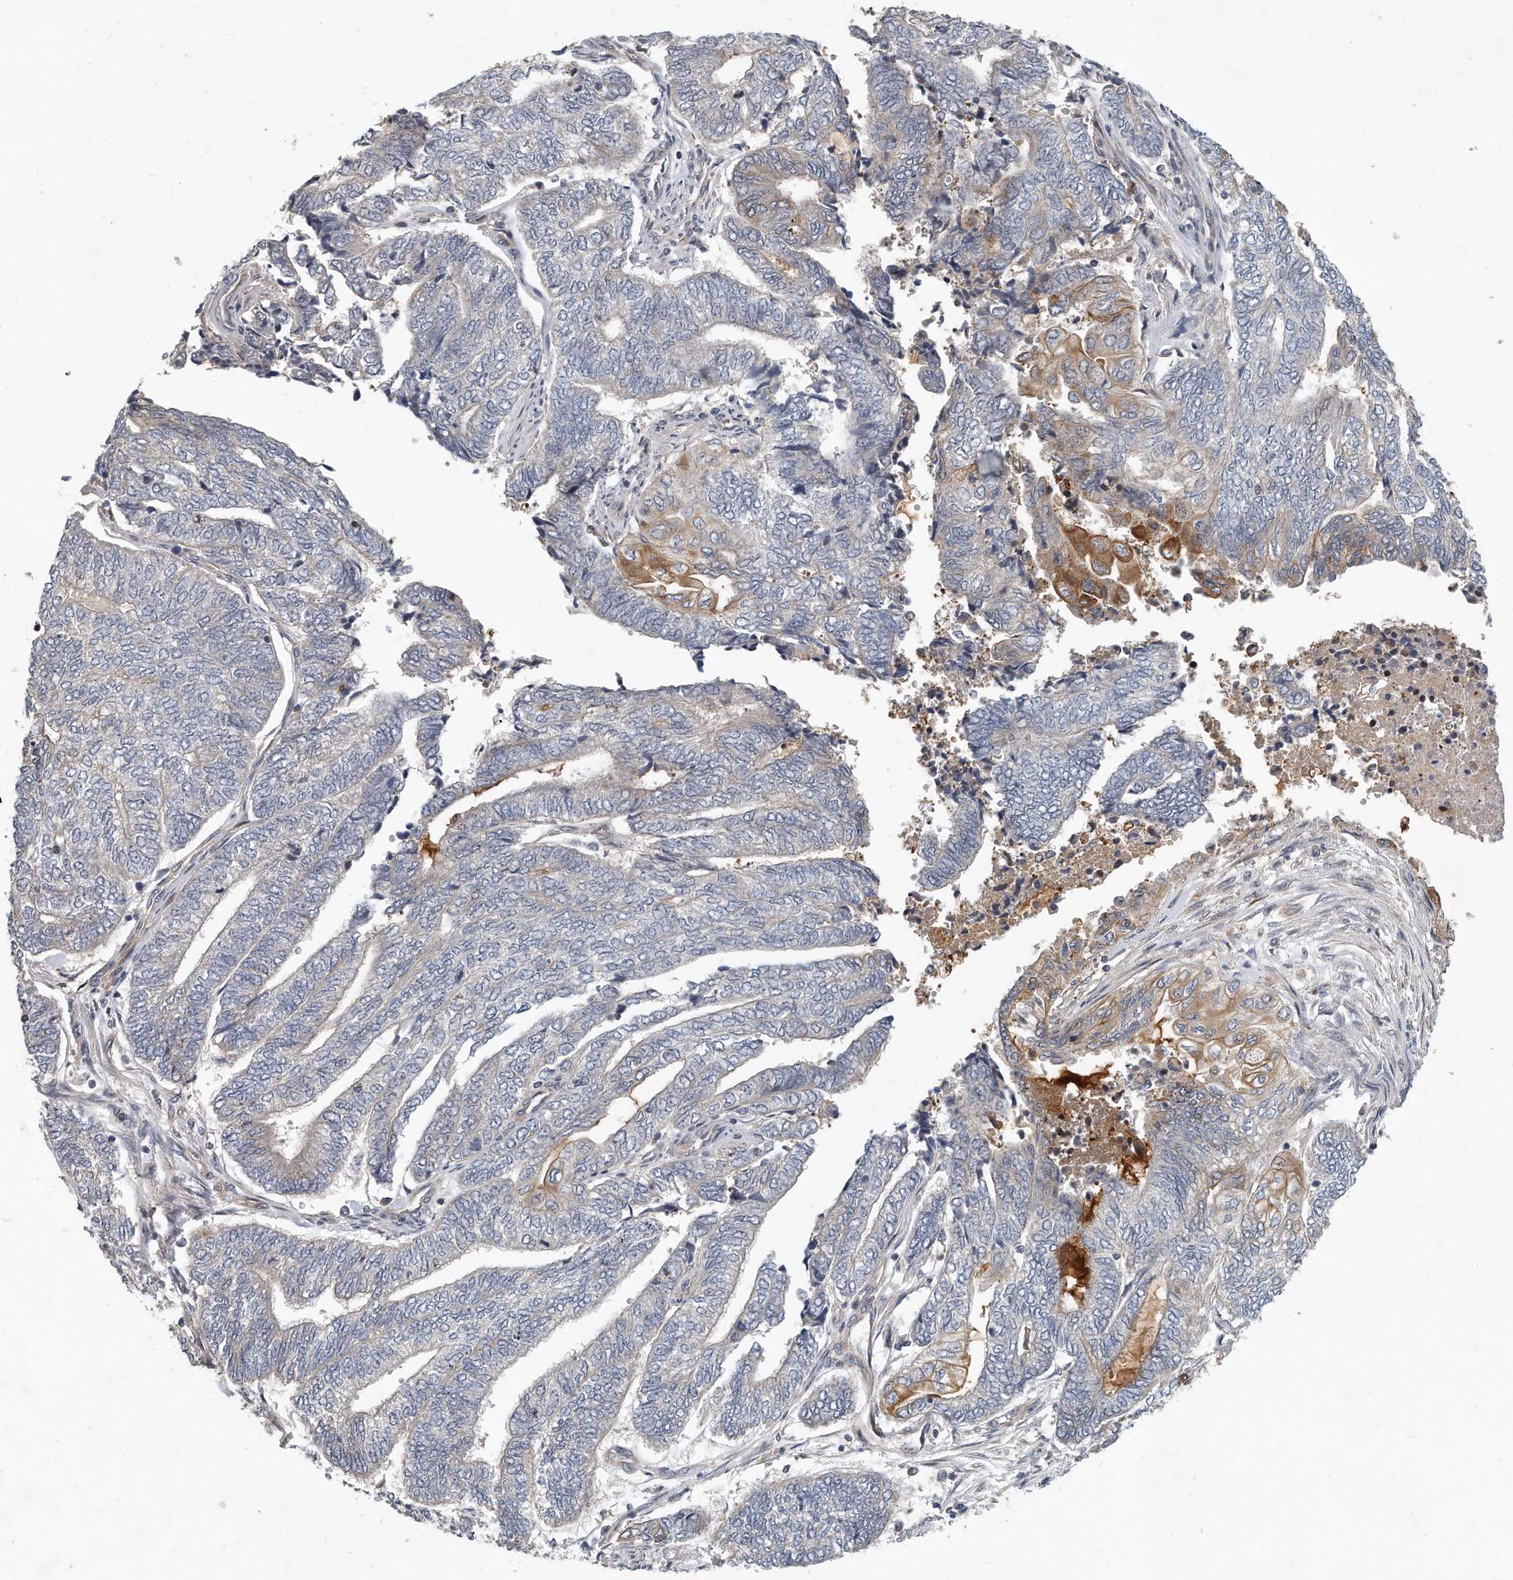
{"staining": {"intensity": "moderate", "quantity": "<25%", "location": "cytoplasmic/membranous"}, "tissue": "endometrial cancer", "cell_type": "Tumor cells", "image_type": "cancer", "snomed": [{"axis": "morphology", "description": "Adenocarcinoma, NOS"}, {"axis": "topography", "description": "Uterus"}, {"axis": "topography", "description": "Endometrium"}], "caption": "The immunohistochemical stain labels moderate cytoplasmic/membranous expression in tumor cells of endometrial cancer tissue.", "gene": "PCDH8", "patient": {"sex": "female", "age": 70}}